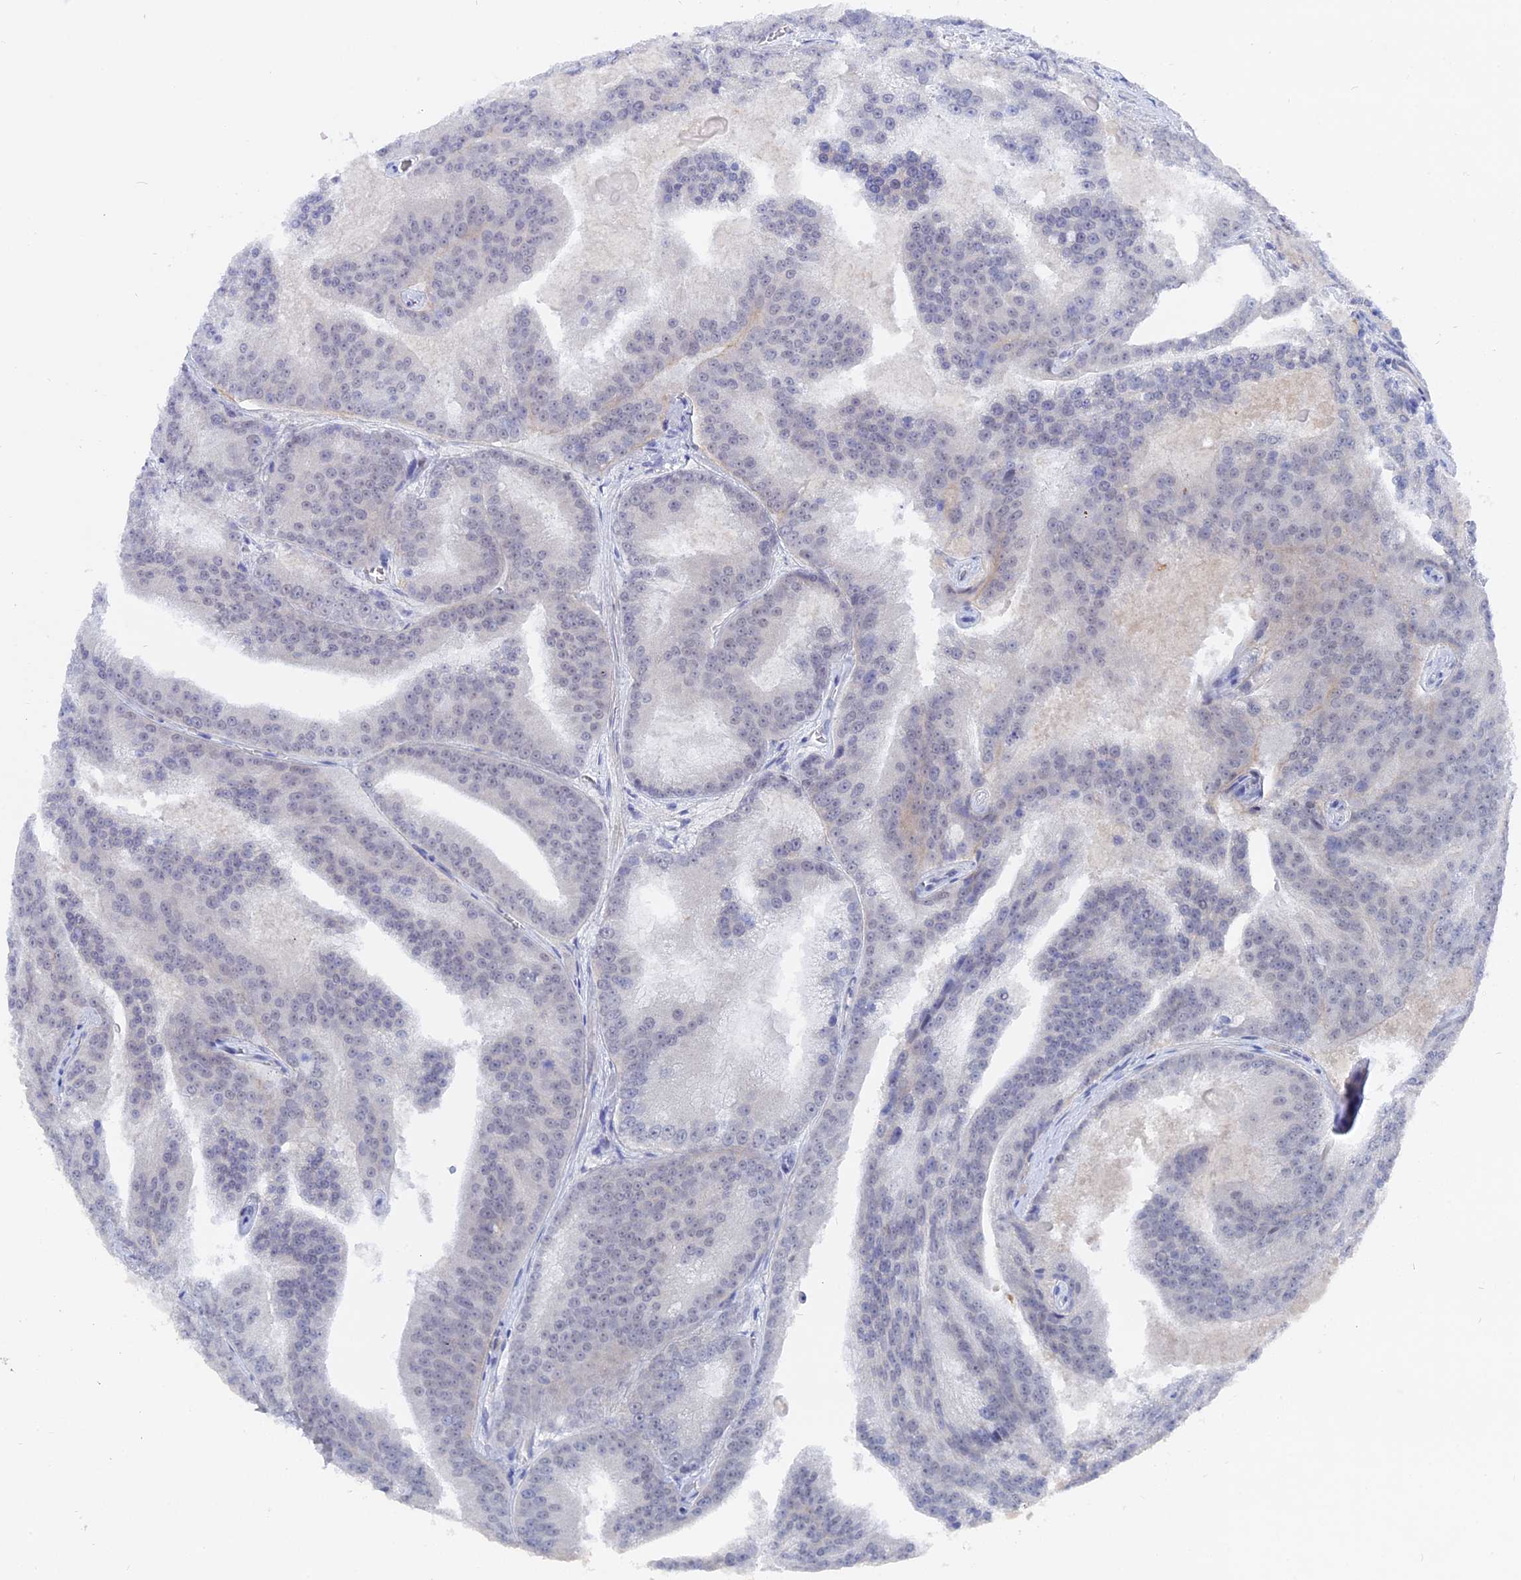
{"staining": {"intensity": "negative", "quantity": "none", "location": "none"}, "tissue": "prostate cancer", "cell_type": "Tumor cells", "image_type": "cancer", "snomed": [{"axis": "morphology", "description": "Adenocarcinoma, High grade"}, {"axis": "topography", "description": "Prostate"}], "caption": "The histopathology image exhibits no significant expression in tumor cells of high-grade adenocarcinoma (prostate).", "gene": "DACT3", "patient": {"sex": "male", "age": 61}}